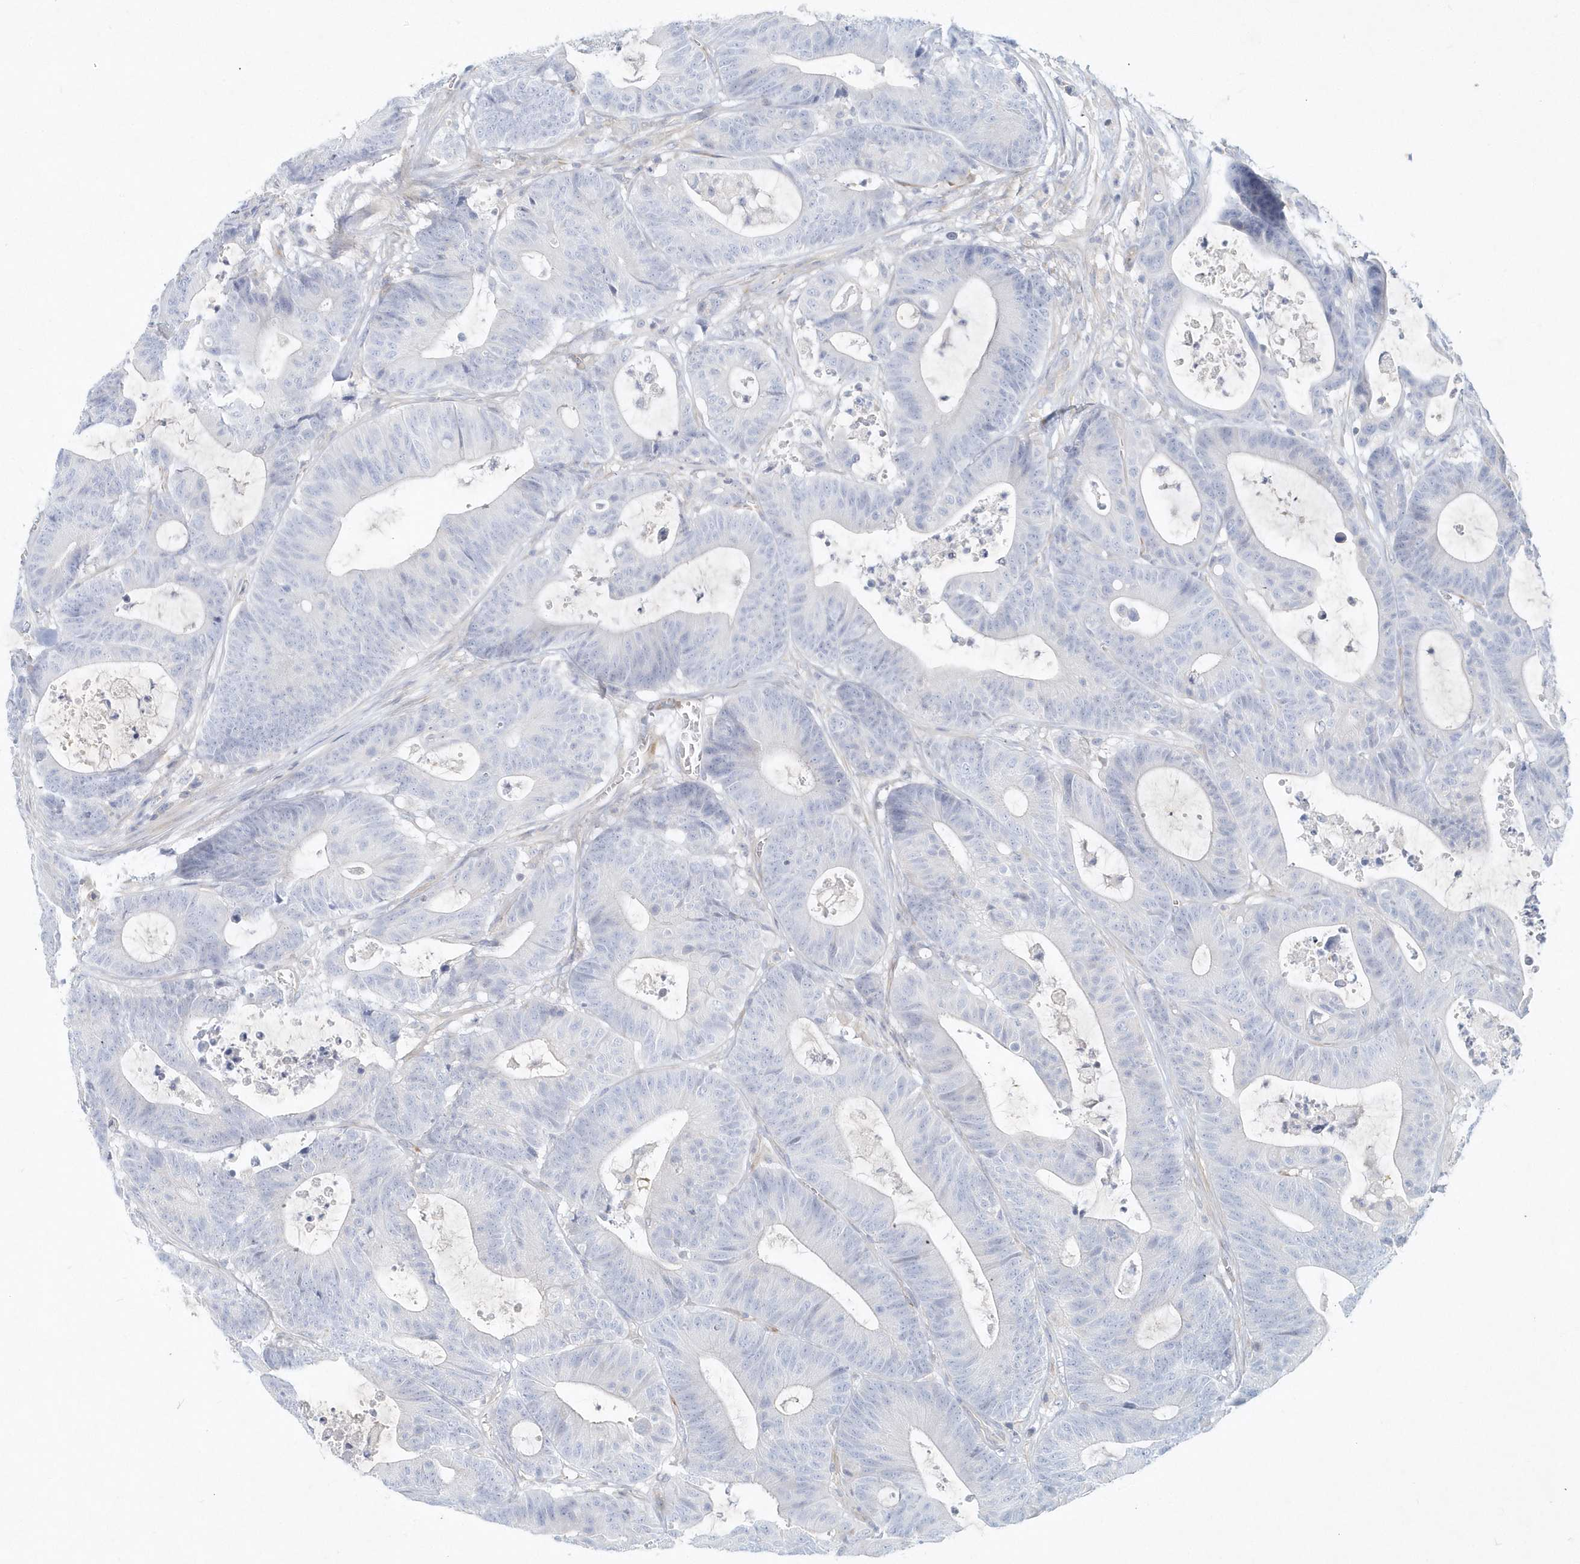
{"staining": {"intensity": "negative", "quantity": "none", "location": "none"}, "tissue": "colorectal cancer", "cell_type": "Tumor cells", "image_type": "cancer", "snomed": [{"axis": "morphology", "description": "Adenocarcinoma, NOS"}, {"axis": "topography", "description": "Colon"}], "caption": "This is an IHC histopathology image of human colorectal cancer (adenocarcinoma). There is no positivity in tumor cells.", "gene": "DNAH1", "patient": {"sex": "female", "age": 84}}